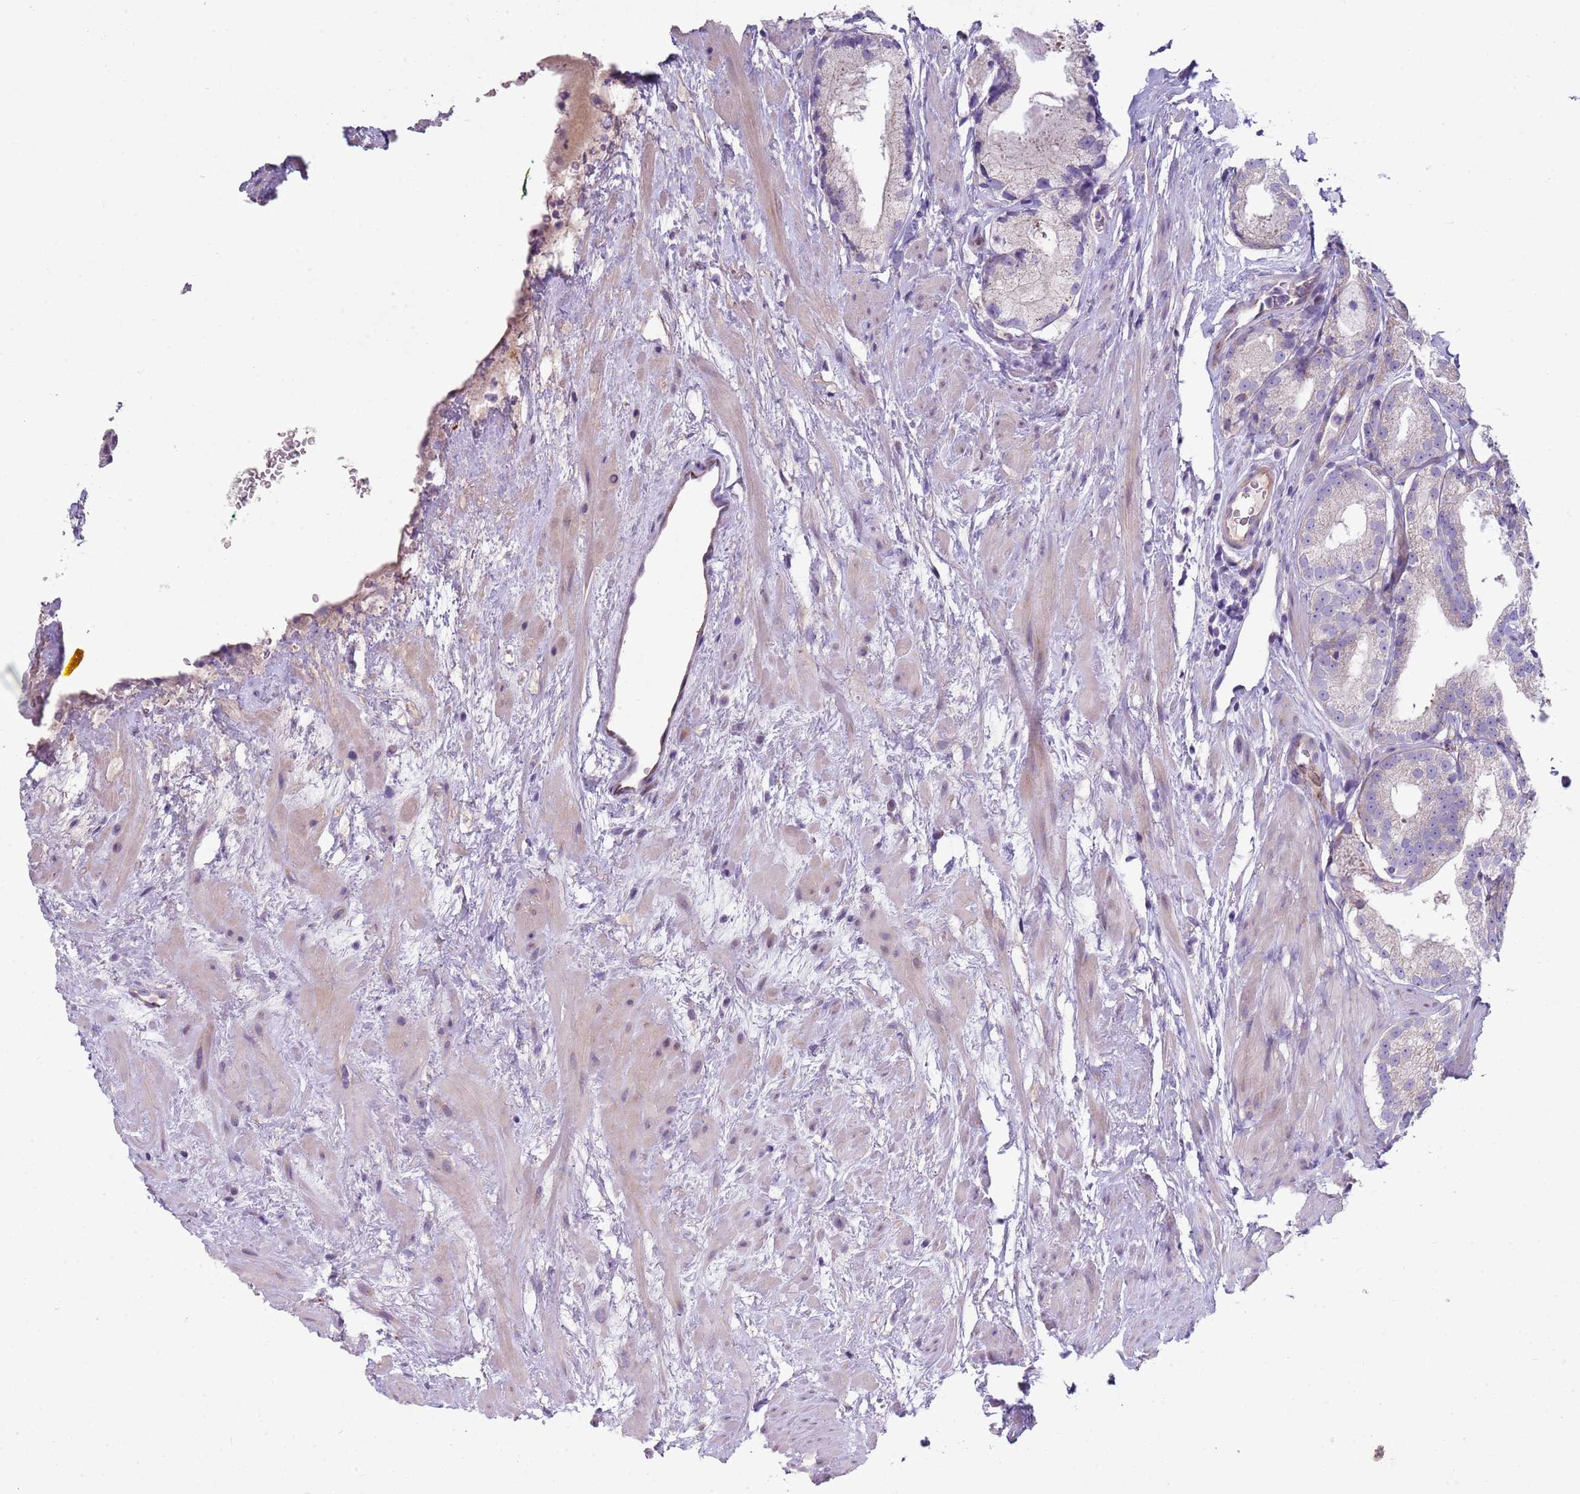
{"staining": {"intensity": "negative", "quantity": "none", "location": "none"}, "tissue": "prostate cancer", "cell_type": "Tumor cells", "image_type": "cancer", "snomed": [{"axis": "morphology", "description": "Adenocarcinoma, Low grade"}, {"axis": "topography", "description": "Prostate"}], "caption": "This image is of low-grade adenocarcinoma (prostate) stained with immunohistochemistry (IHC) to label a protein in brown with the nuclei are counter-stained blue. There is no positivity in tumor cells.", "gene": "ZNF583", "patient": {"sex": "male", "age": 68}}